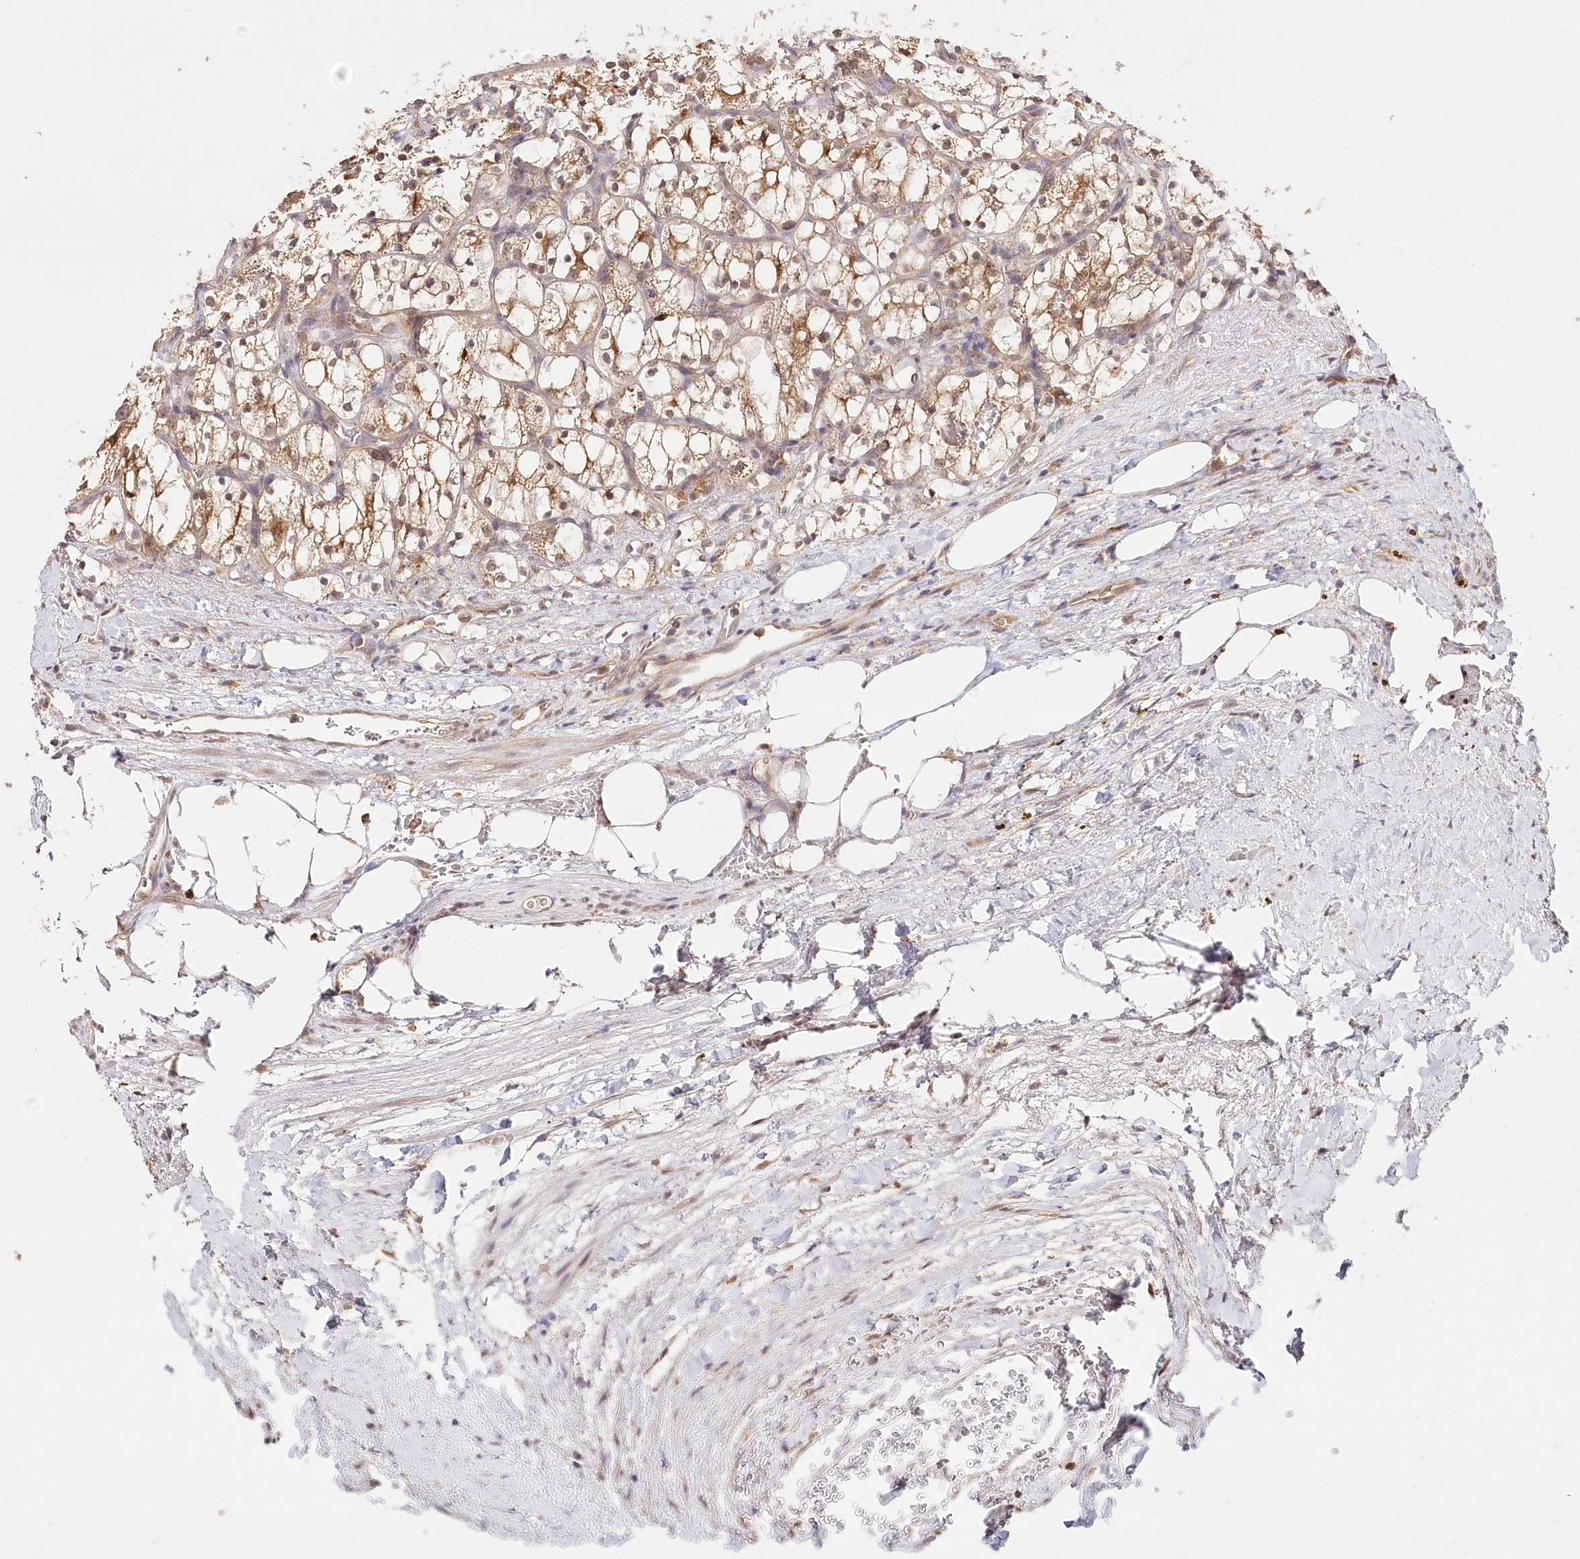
{"staining": {"intensity": "moderate", "quantity": ">75%", "location": "cytoplasmic/membranous"}, "tissue": "renal cancer", "cell_type": "Tumor cells", "image_type": "cancer", "snomed": [{"axis": "morphology", "description": "Adenocarcinoma, NOS"}, {"axis": "topography", "description": "Kidney"}], "caption": "Renal adenocarcinoma stained with a brown dye shows moderate cytoplasmic/membranous positive positivity in approximately >75% of tumor cells.", "gene": "DMXL1", "patient": {"sex": "female", "age": 69}}